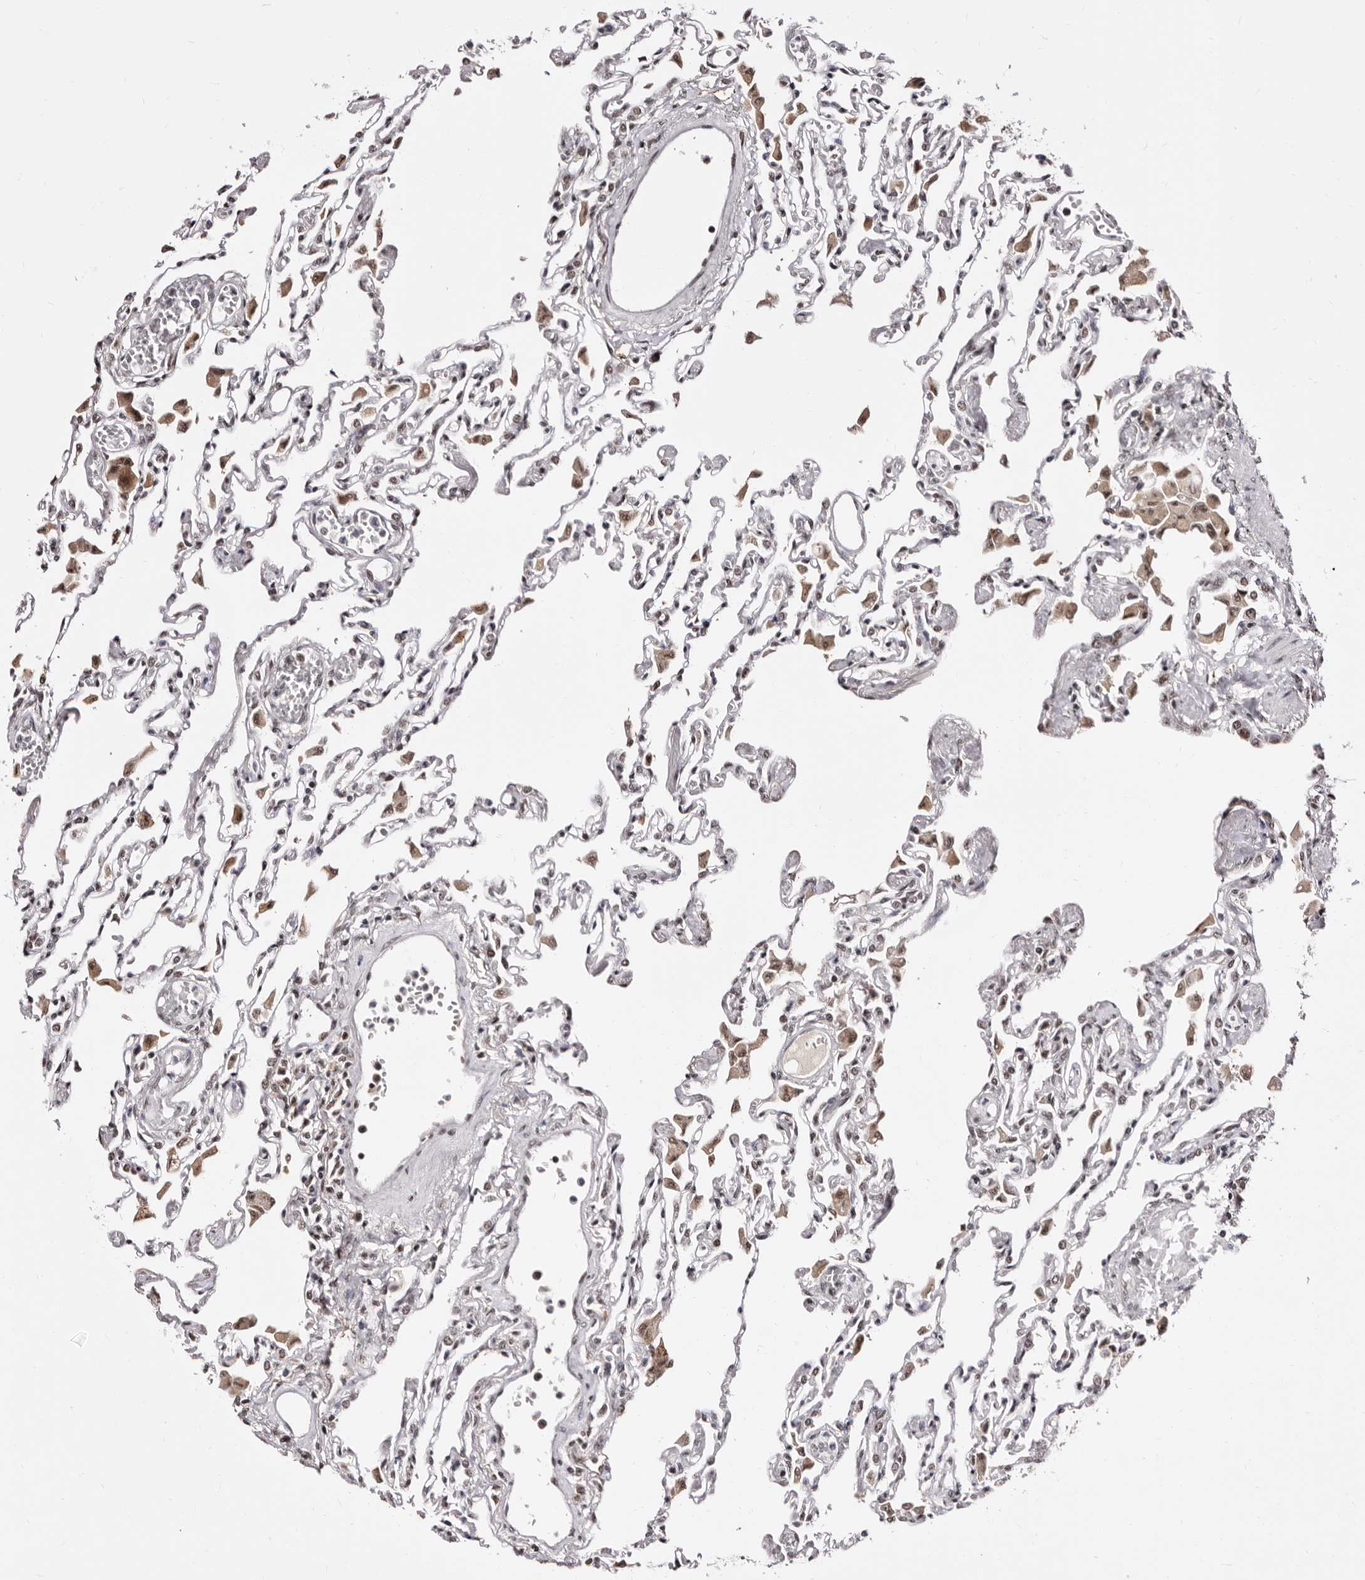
{"staining": {"intensity": "moderate", "quantity": "25%-75%", "location": "nuclear"}, "tissue": "lung", "cell_type": "Alveolar cells", "image_type": "normal", "snomed": [{"axis": "morphology", "description": "Normal tissue, NOS"}, {"axis": "topography", "description": "Bronchus"}, {"axis": "topography", "description": "Lung"}], "caption": "This micrograph reveals unremarkable lung stained with immunohistochemistry (IHC) to label a protein in brown. The nuclear of alveolar cells show moderate positivity for the protein. Nuclei are counter-stained blue.", "gene": "ANAPC11", "patient": {"sex": "female", "age": 49}}